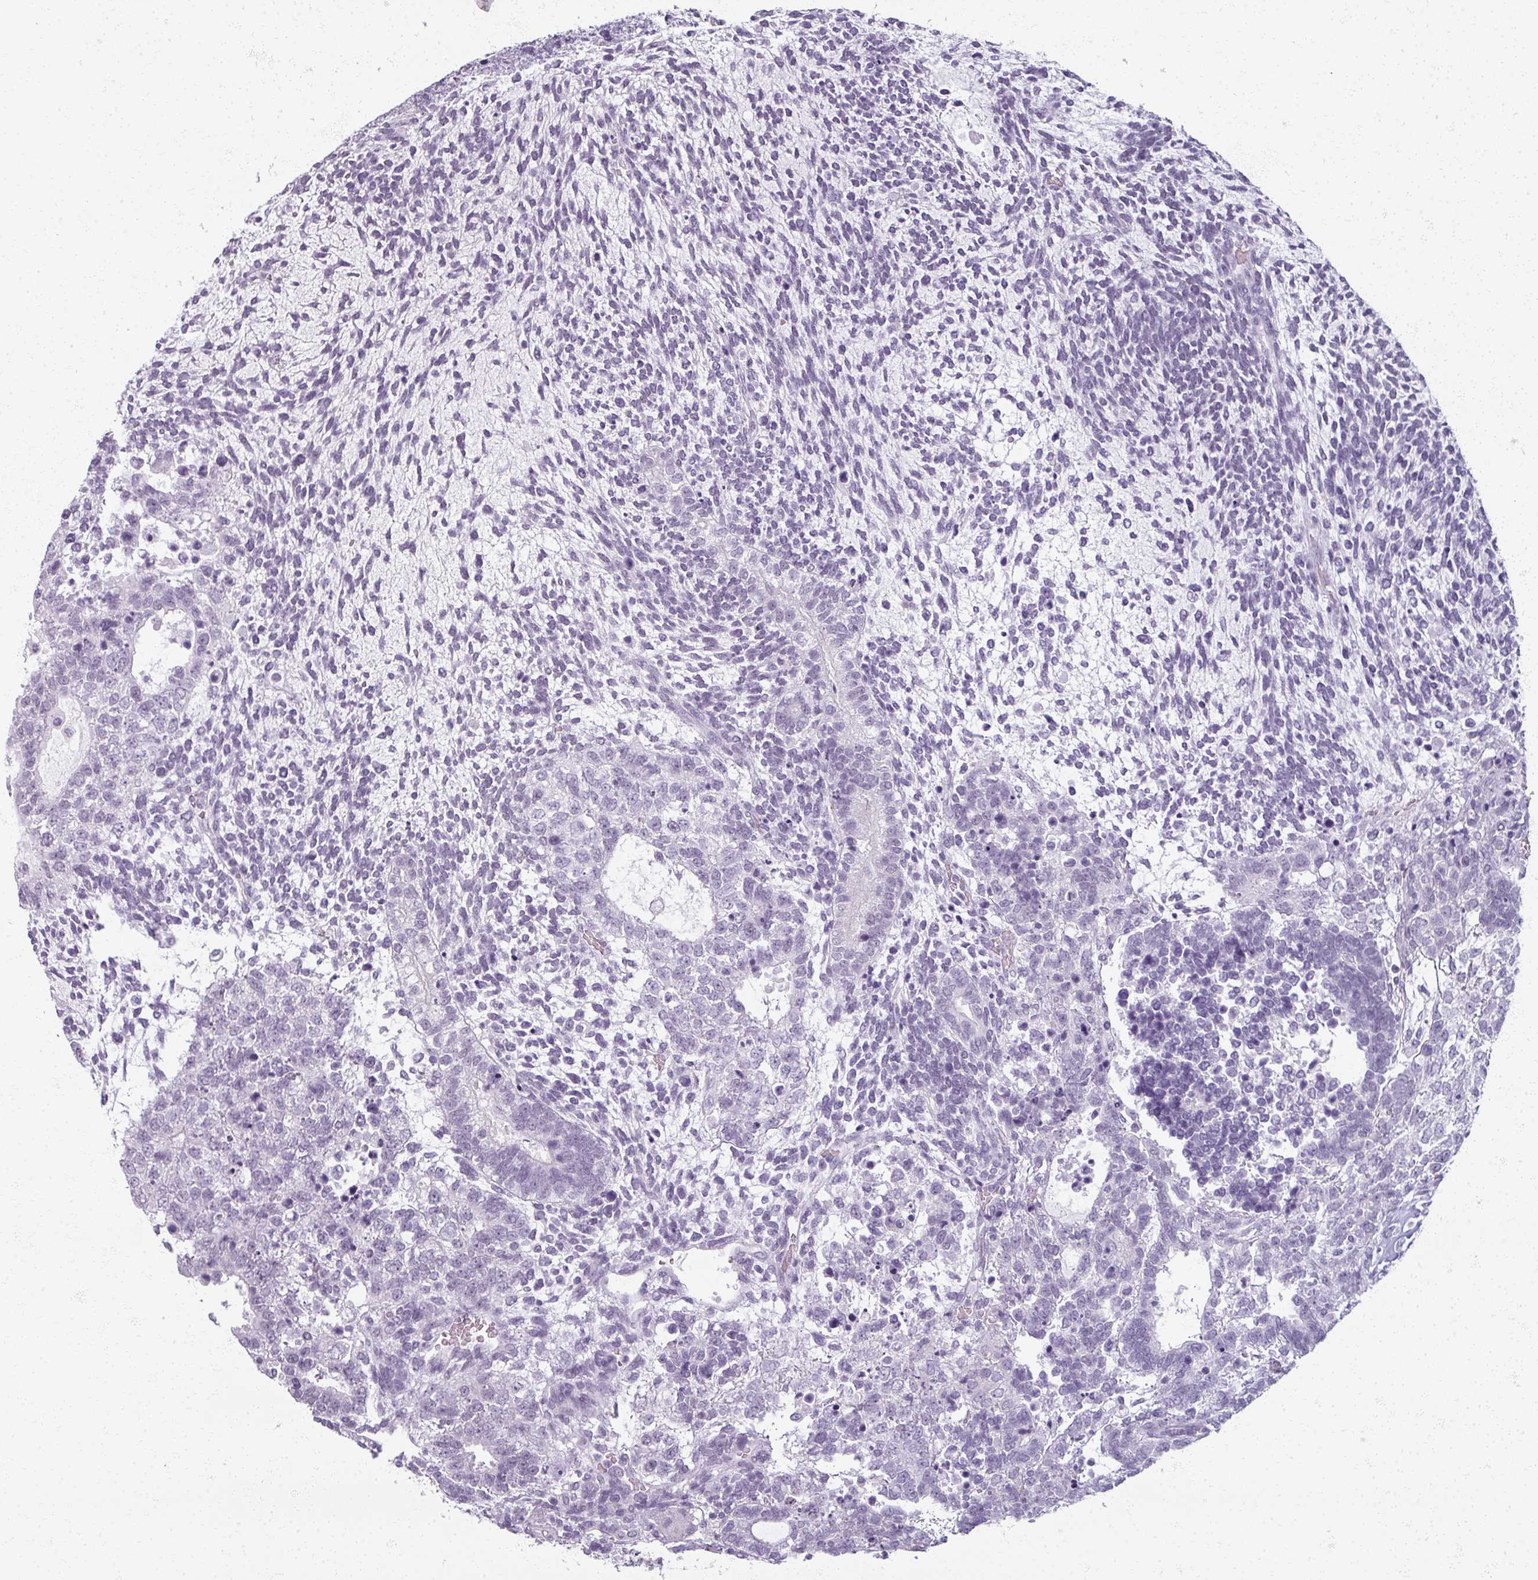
{"staining": {"intensity": "negative", "quantity": "none", "location": "none"}, "tissue": "testis cancer", "cell_type": "Tumor cells", "image_type": "cancer", "snomed": [{"axis": "morphology", "description": "Carcinoma, Embryonal, NOS"}, {"axis": "topography", "description": "Testis"}], "caption": "A high-resolution photomicrograph shows IHC staining of testis cancer (embryonal carcinoma), which reveals no significant expression in tumor cells. Brightfield microscopy of immunohistochemistry stained with DAB (brown) and hematoxylin (blue), captured at high magnification.", "gene": "RFPL2", "patient": {"sex": "male", "age": 23}}